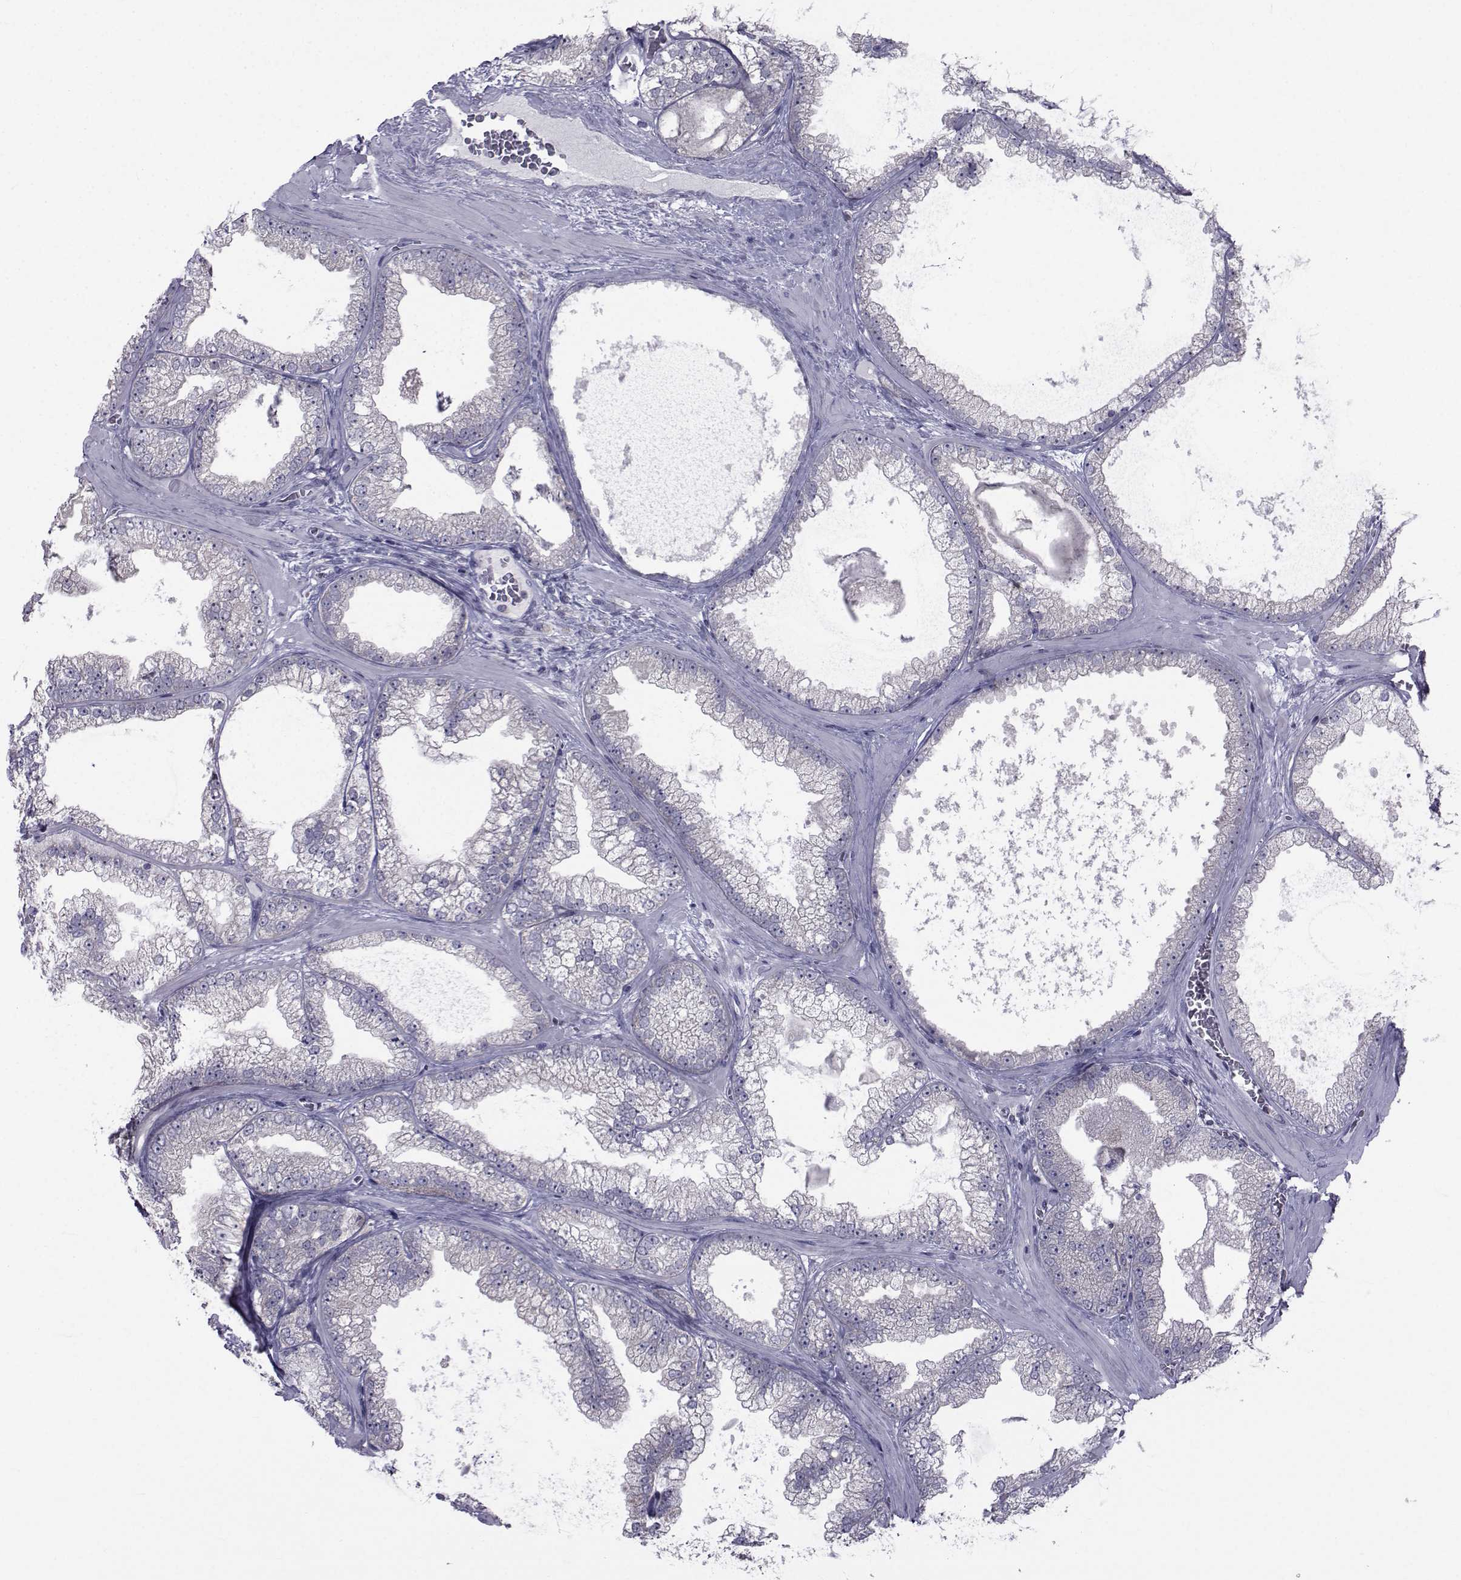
{"staining": {"intensity": "negative", "quantity": "none", "location": "none"}, "tissue": "prostate cancer", "cell_type": "Tumor cells", "image_type": "cancer", "snomed": [{"axis": "morphology", "description": "Adenocarcinoma, Low grade"}, {"axis": "topography", "description": "Prostate"}], "caption": "Histopathology image shows no significant protein positivity in tumor cells of prostate cancer (adenocarcinoma (low-grade)).", "gene": "SLC30A10", "patient": {"sex": "male", "age": 57}}